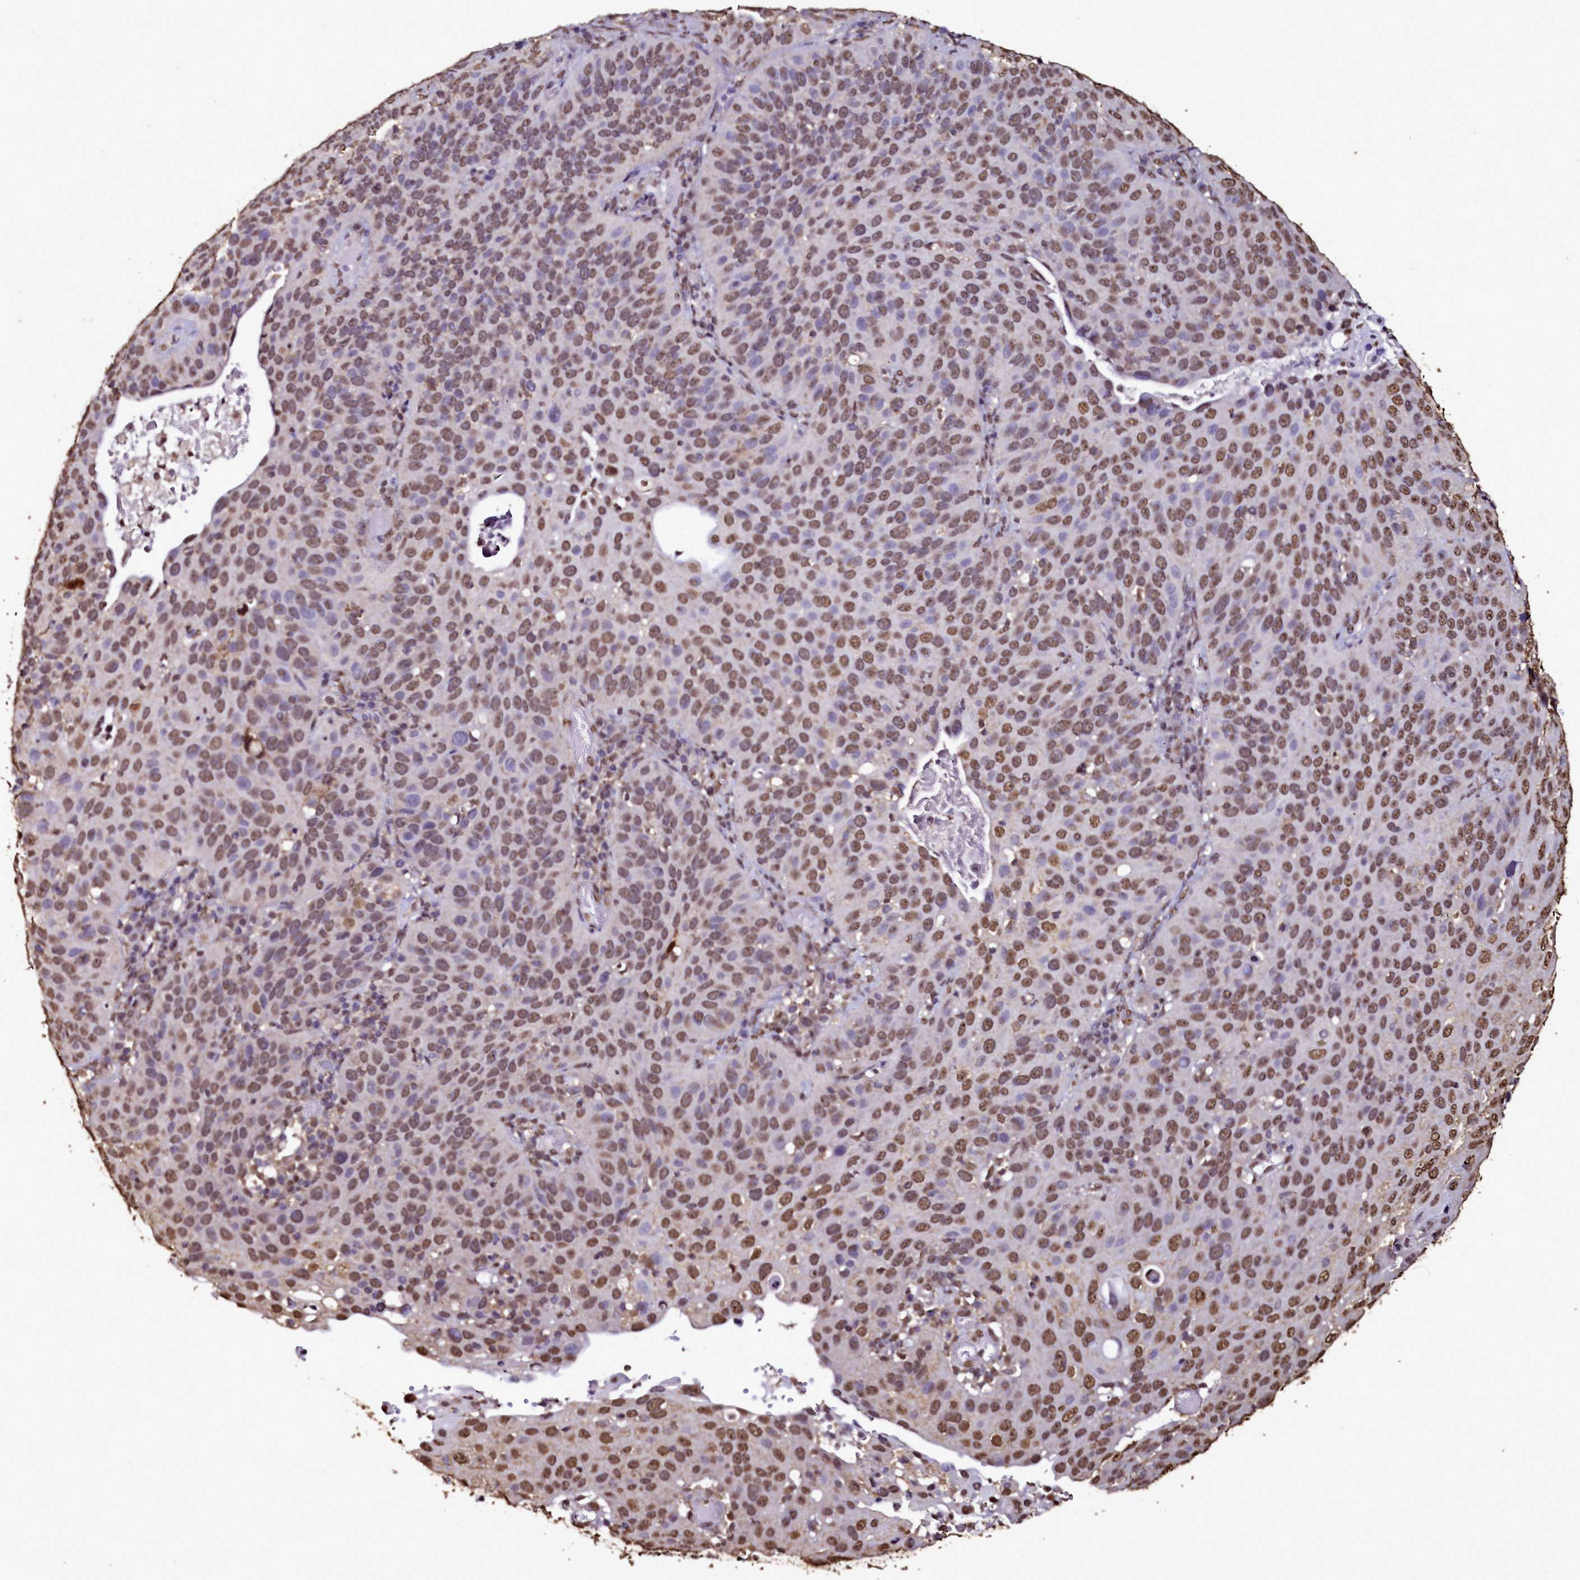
{"staining": {"intensity": "moderate", "quantity": ">75%", "location": "nuclear"}, "tissue": "cervical cancer", "cell_type": "Tumor cells", "image_type": "cancer", "snomed": [{"axis": "morphology", "description": "Squamous cell carcinoma, NOS"}, {"axis": "topography", "description": "Cervix"}], "caption": "Human cervical squamous cell carcinoma stained for a protein (brown) shows moderate nuclear positive positivity in about >75% of tumor cells.", "gene": "TRIP6", "patient": {"sex": "female", "age": 36}}